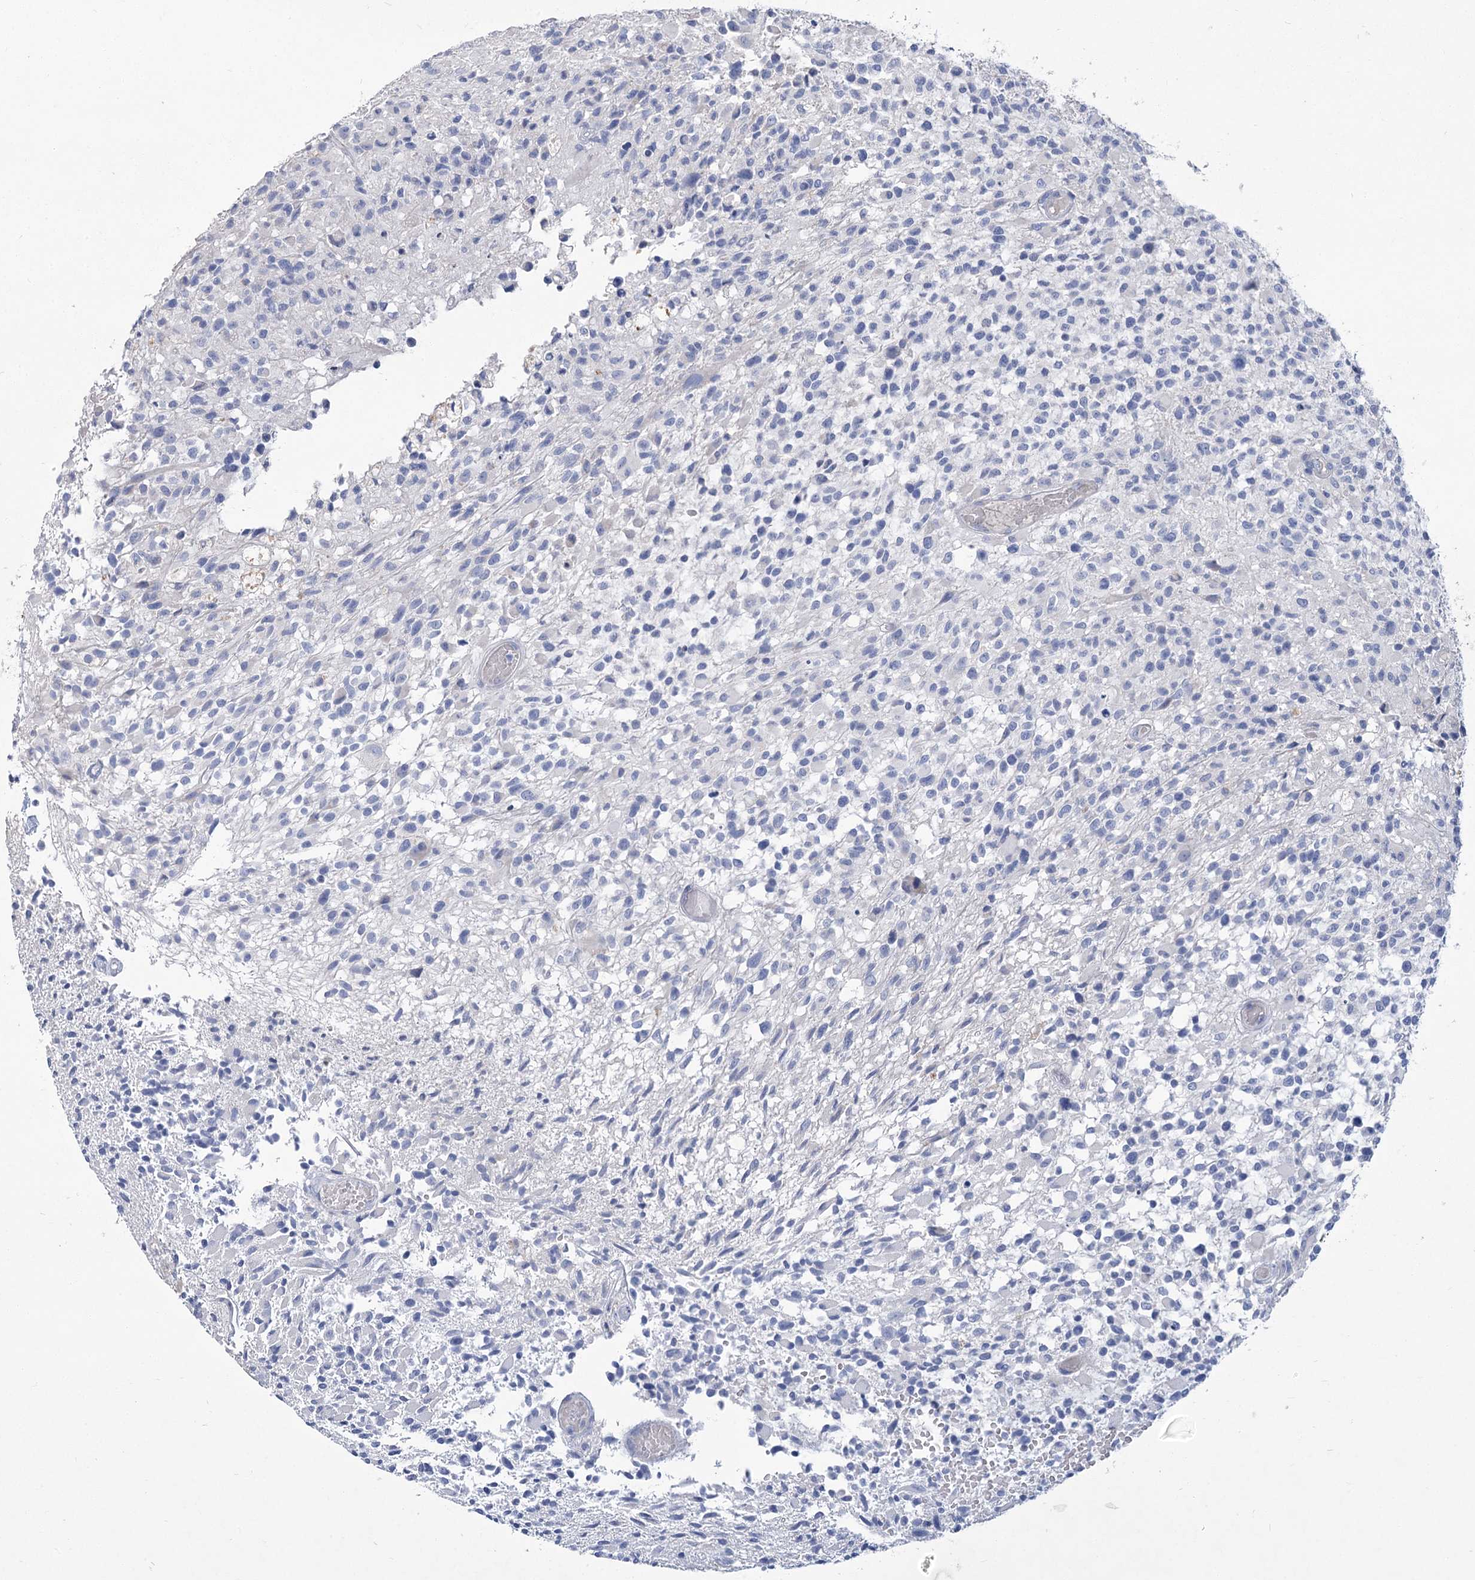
{"staining": {"intensity": "negative", "quantity": "none", "location": "none"}, "tissue": "glioma", "cell_type": "Tumor cells", "image_type": "cancer", "snomed": [{"axis": "morphology", "description": "Glioma, malignant, High grade"}, {"axis": "morphology", "description": "Glioblastoma, NOS"}, {"axis": "topography", "description": "Brain"}], "caption": "Glioma was stained to show a protein in brown. There is no significant staining in tumor cells. (DAB (3,3'-diaminobenzidine) IHC, high magnification).", "gene": "SLC9A3", "patient": {"sex": "male", "age": 60}}